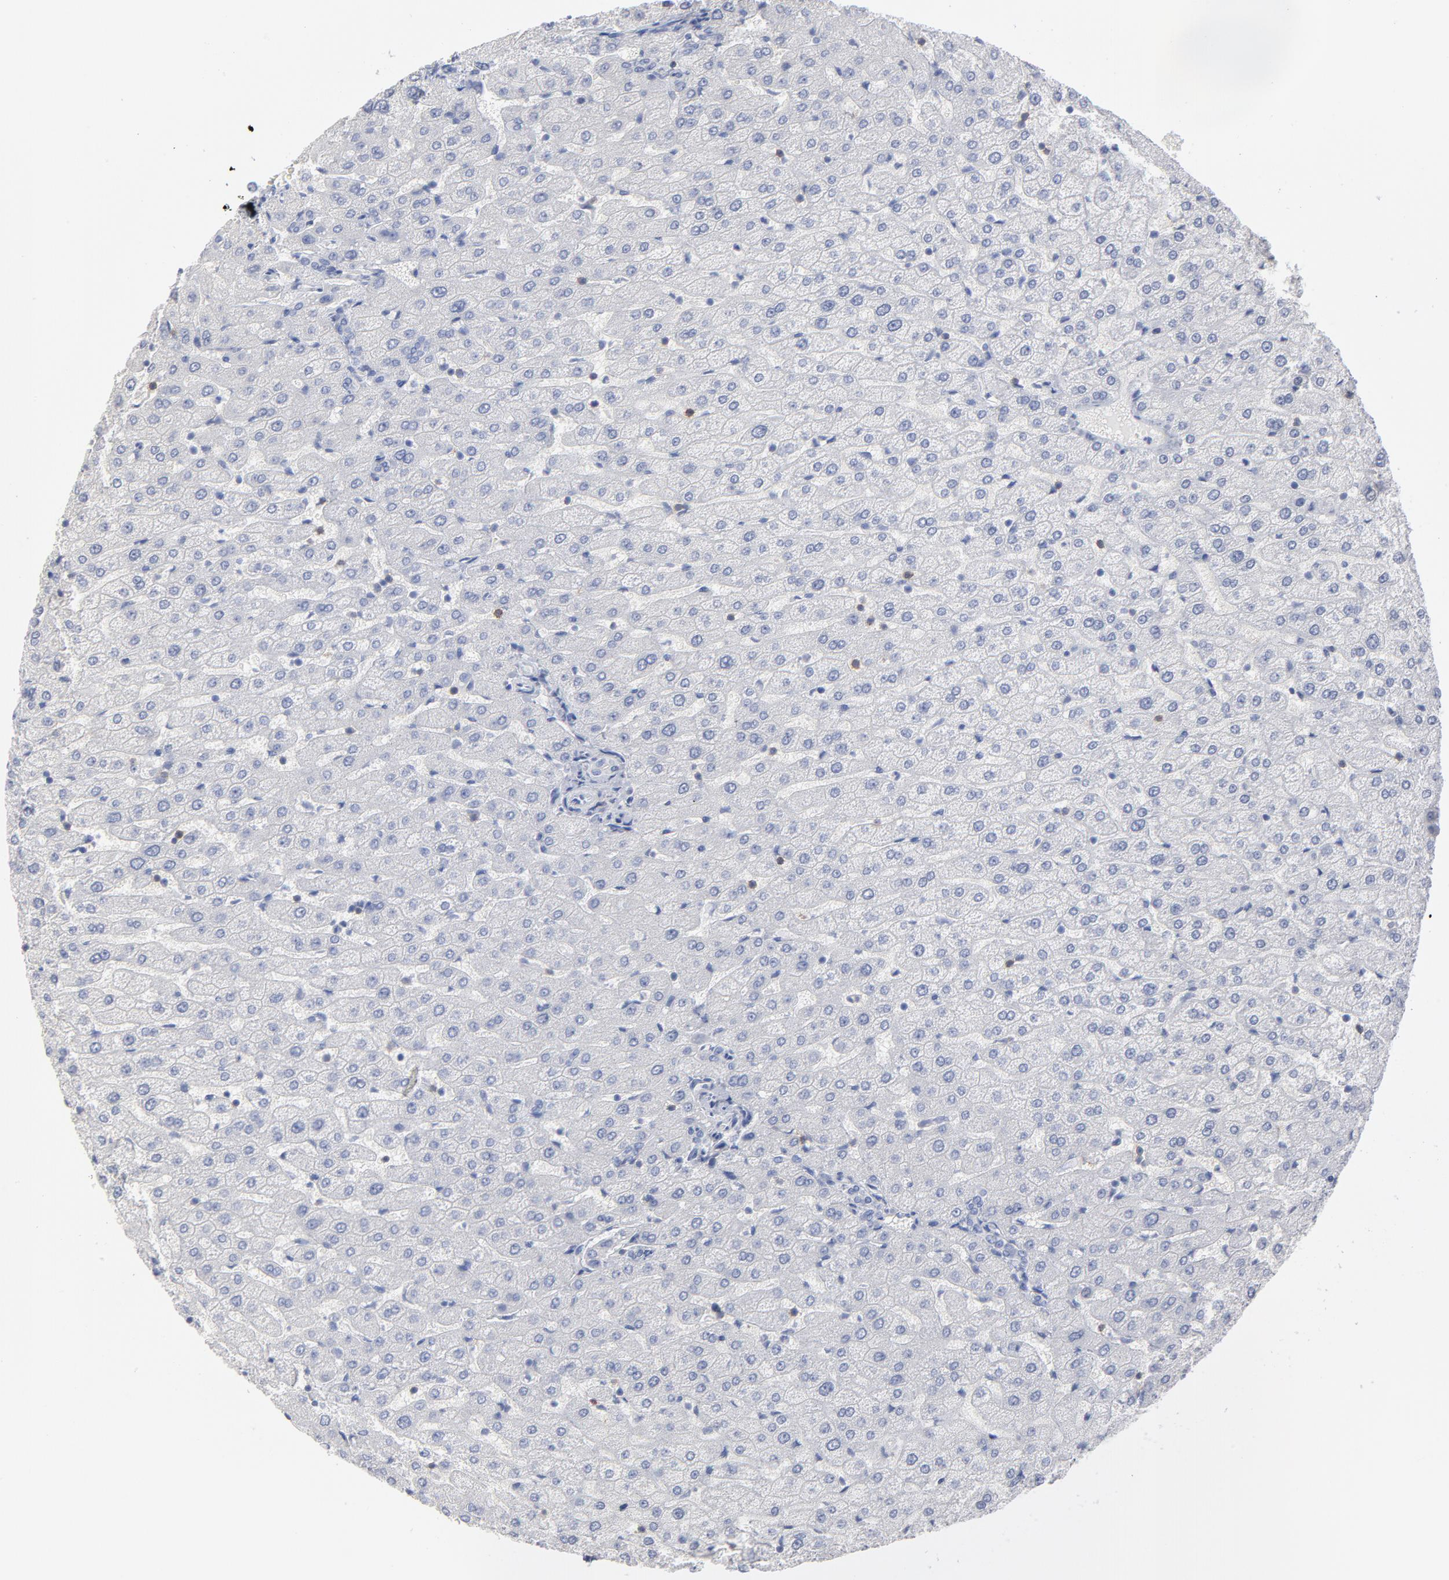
{"staining": {"intensity": "negative", "quantity": "none", "location": "none"}, "tissue": "liver", "cell_type": "Cholangiocytes", "image_type": "normal", "snomed": [{"axis": "morphology", "description": "Normal tissue, NOS"}, {"axis": "morphology", "description": "Fibrosis, NOS"}, {"axis": "topography", "description": "Liver"}], "caption": "This image is of benign liver stained with IHC to label a protein in brown with the nuclei are counter-stained blue. There is no staining in cholangiocytes.", "gene": "P2RY8", "patient": {"sex": "female", "age": 29}}